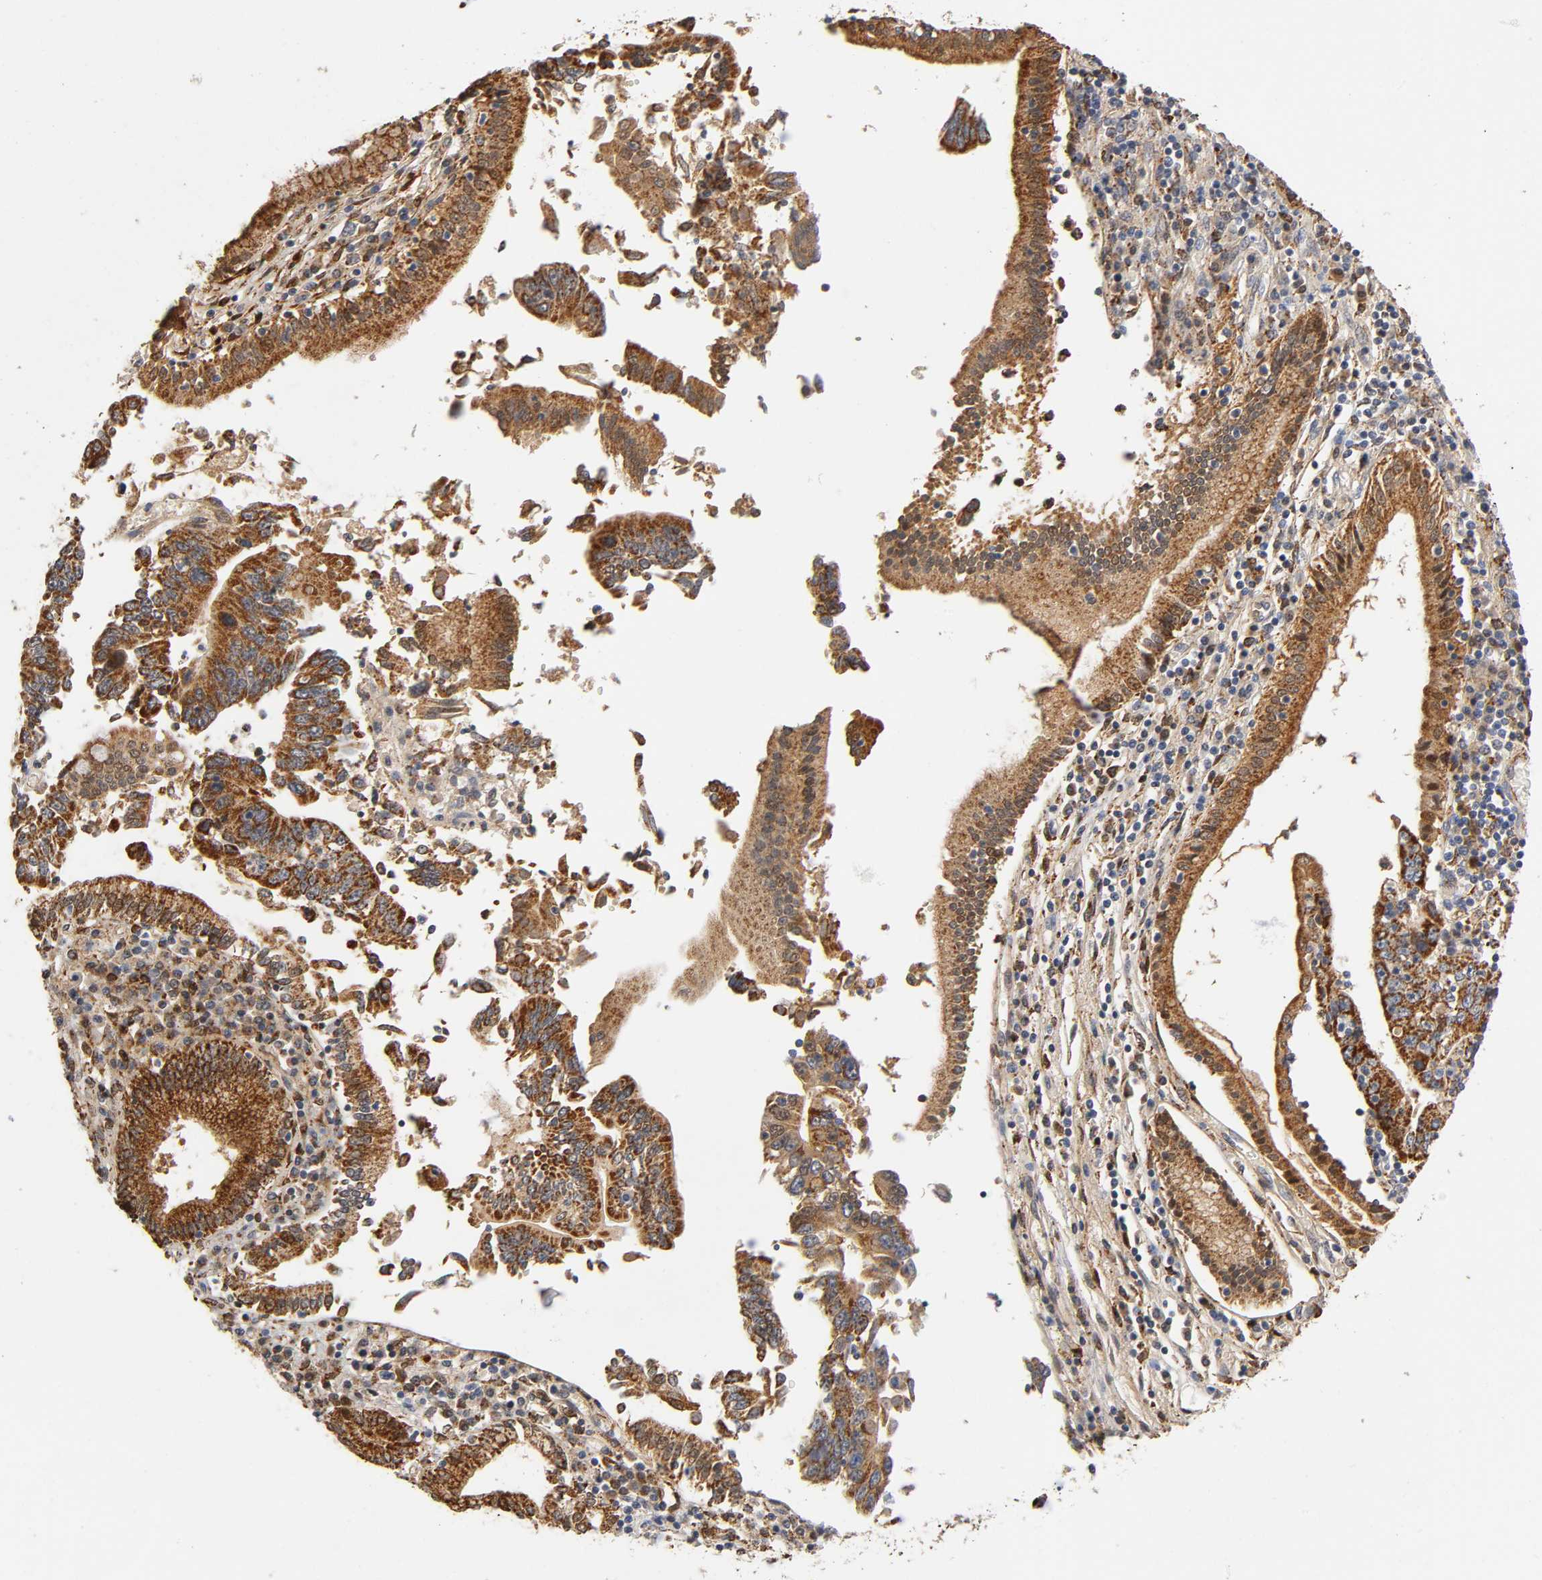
{"staining": {"intensity": "strong", "quantity": ">75%", "location": "cytoplasmic/membranous,nuclear"}, "tissue": "pancreatic cancer", "cell_type": "Tumor cells", "image_type": "cancer", "snomed": [{"axis": "morphology", "description": "Adenocarcinoma, NOS"}, {"axis": "topography", "description": "Pancreas"}], "caption": "Pancreatic cancer (adenocarcinoma) stained with a protein marker demonstrates strong staining in tumor cells.", "gene": "ISG15", "patient": {"sex": "female", "age": 48}}